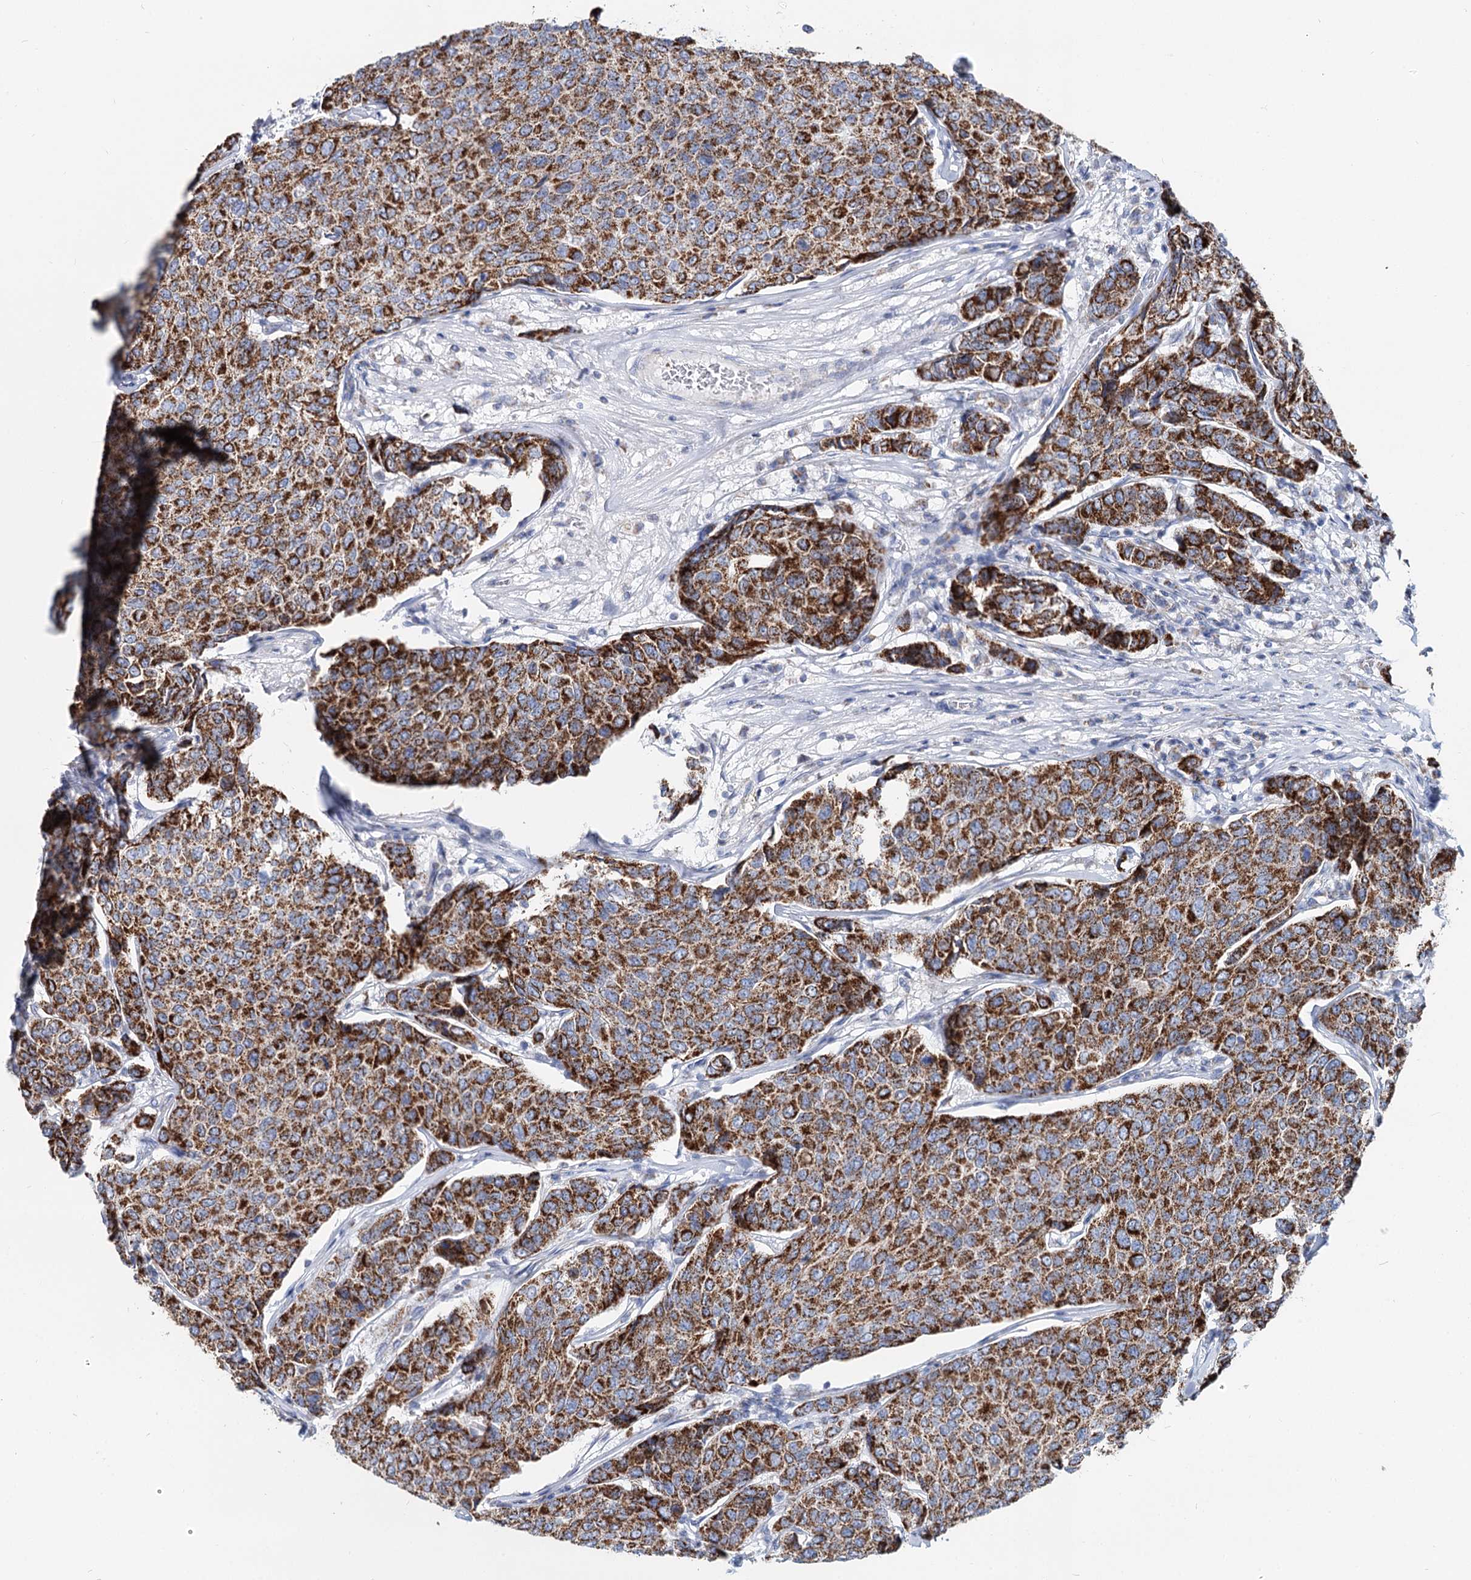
{"staining": {"intensity": "strong", "quantity": ">75%", "location": "cytoplasmic/membranous"}, "tissue": "breast cancer", "cell_type": "Tumor cells", "image_type": "cancer", "snomed": [{"axis": "morphology", "description": "Duct carcinoma"}, {"axis": "topography", "description": "Breast"}], "caption": "Breast intraductal carcinoma was stained to show a protein in brown. There is high levels of strong cytoplasmic/membranous positivity in about >75% of tumor cells.", "gene": "MCCC2", "patient": {"sex": "female", "age": 55}}